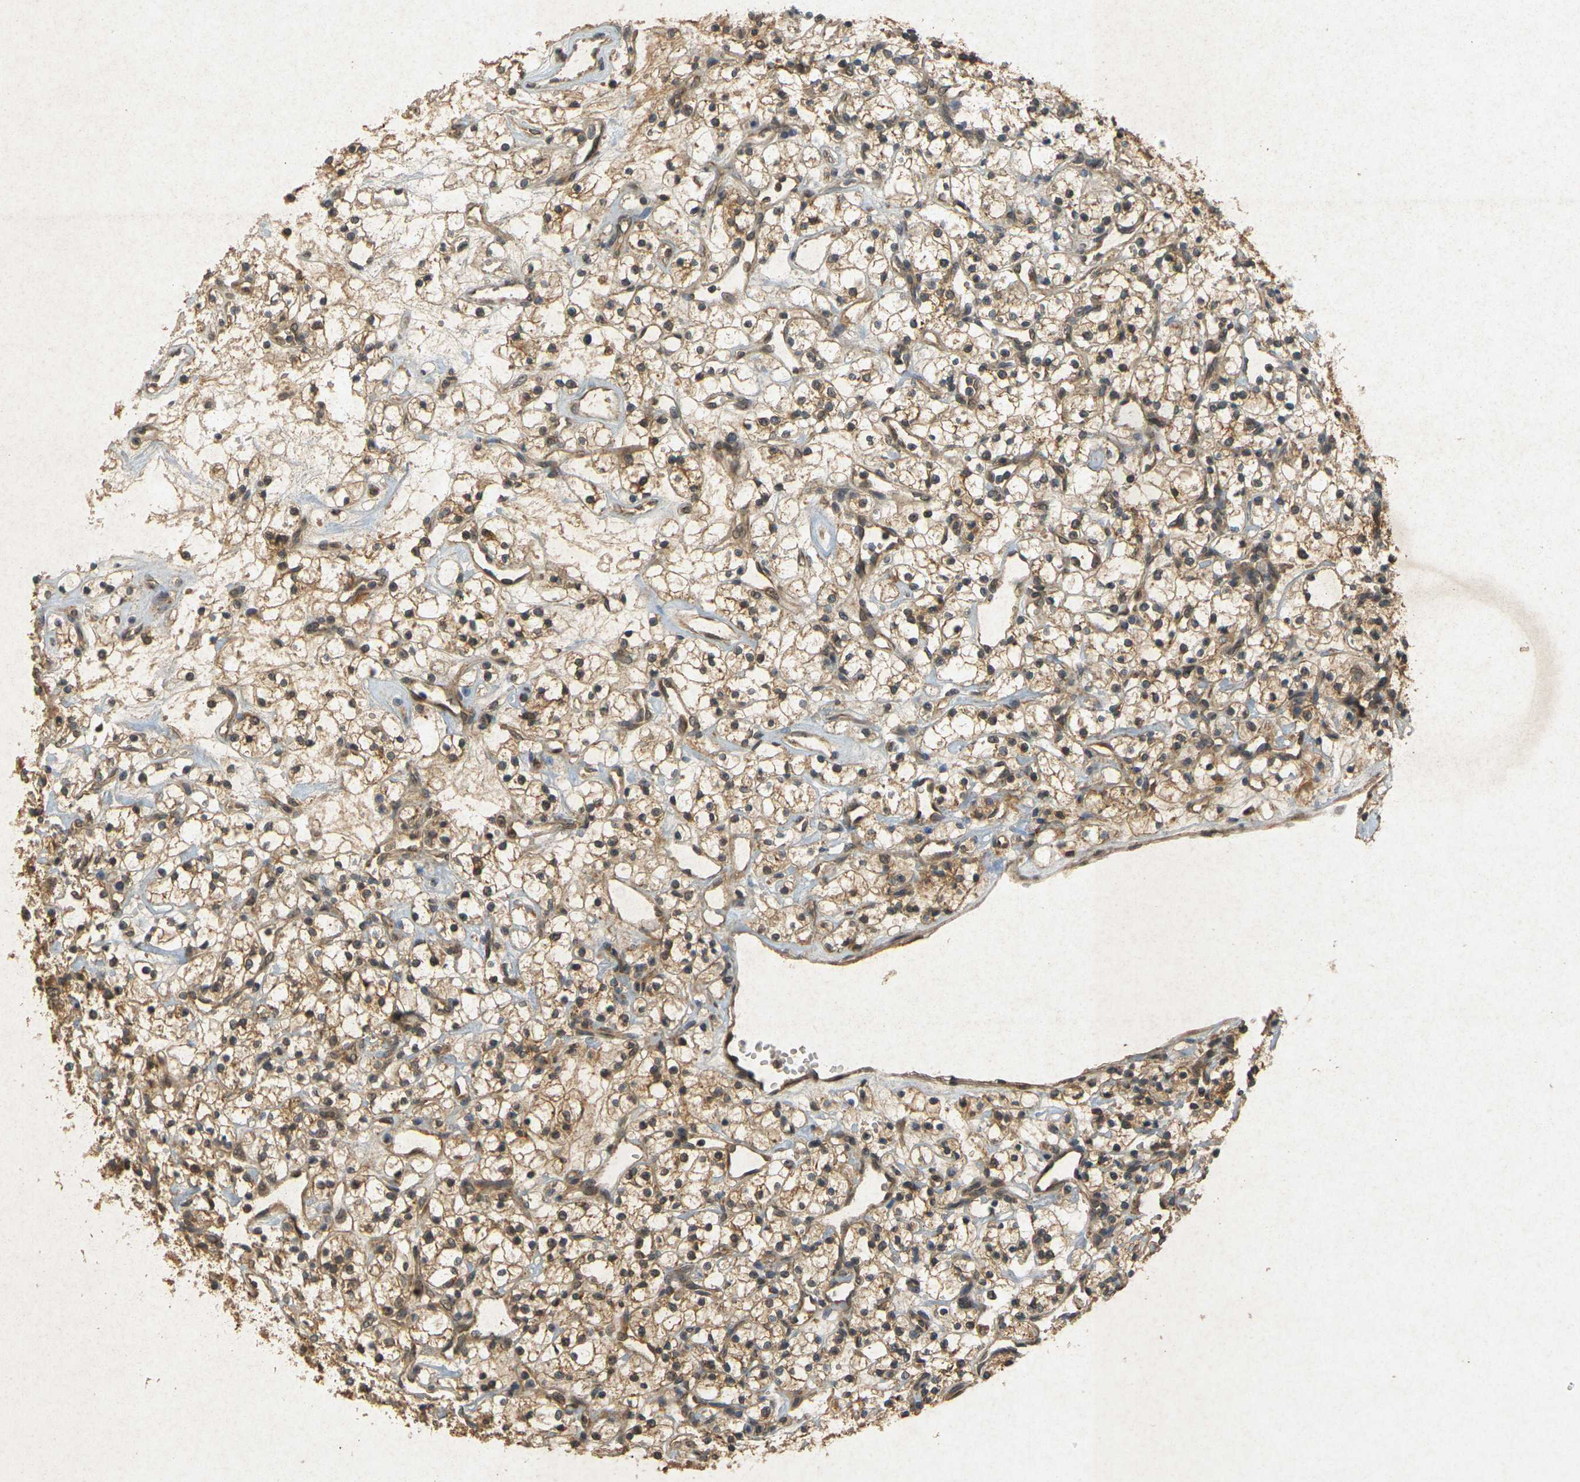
{"staining": {"intensity": "moderate", "quantity": ">75%", "location": "cytoplasmic/membranous"}, "tissue": "renal cancer", "cell_type": "Tumor cells", "image_type": "cancer", "snomed": [{"axis": "morphology", "description": "Adenocarcinoma, NOS"}, {"axis": "topography", "description": "Kidney"}], "caption": "Immunohistochemistry (IHC) (DAB) staining of renal cancer shows moderate cytoplasmic/membranous protein positivity in approximately >75% of tumor cells. (IHC, brightfield microscopy, high magnification).", "gene": "ERN1", "patient": {"sex": "female", "age": 60}}